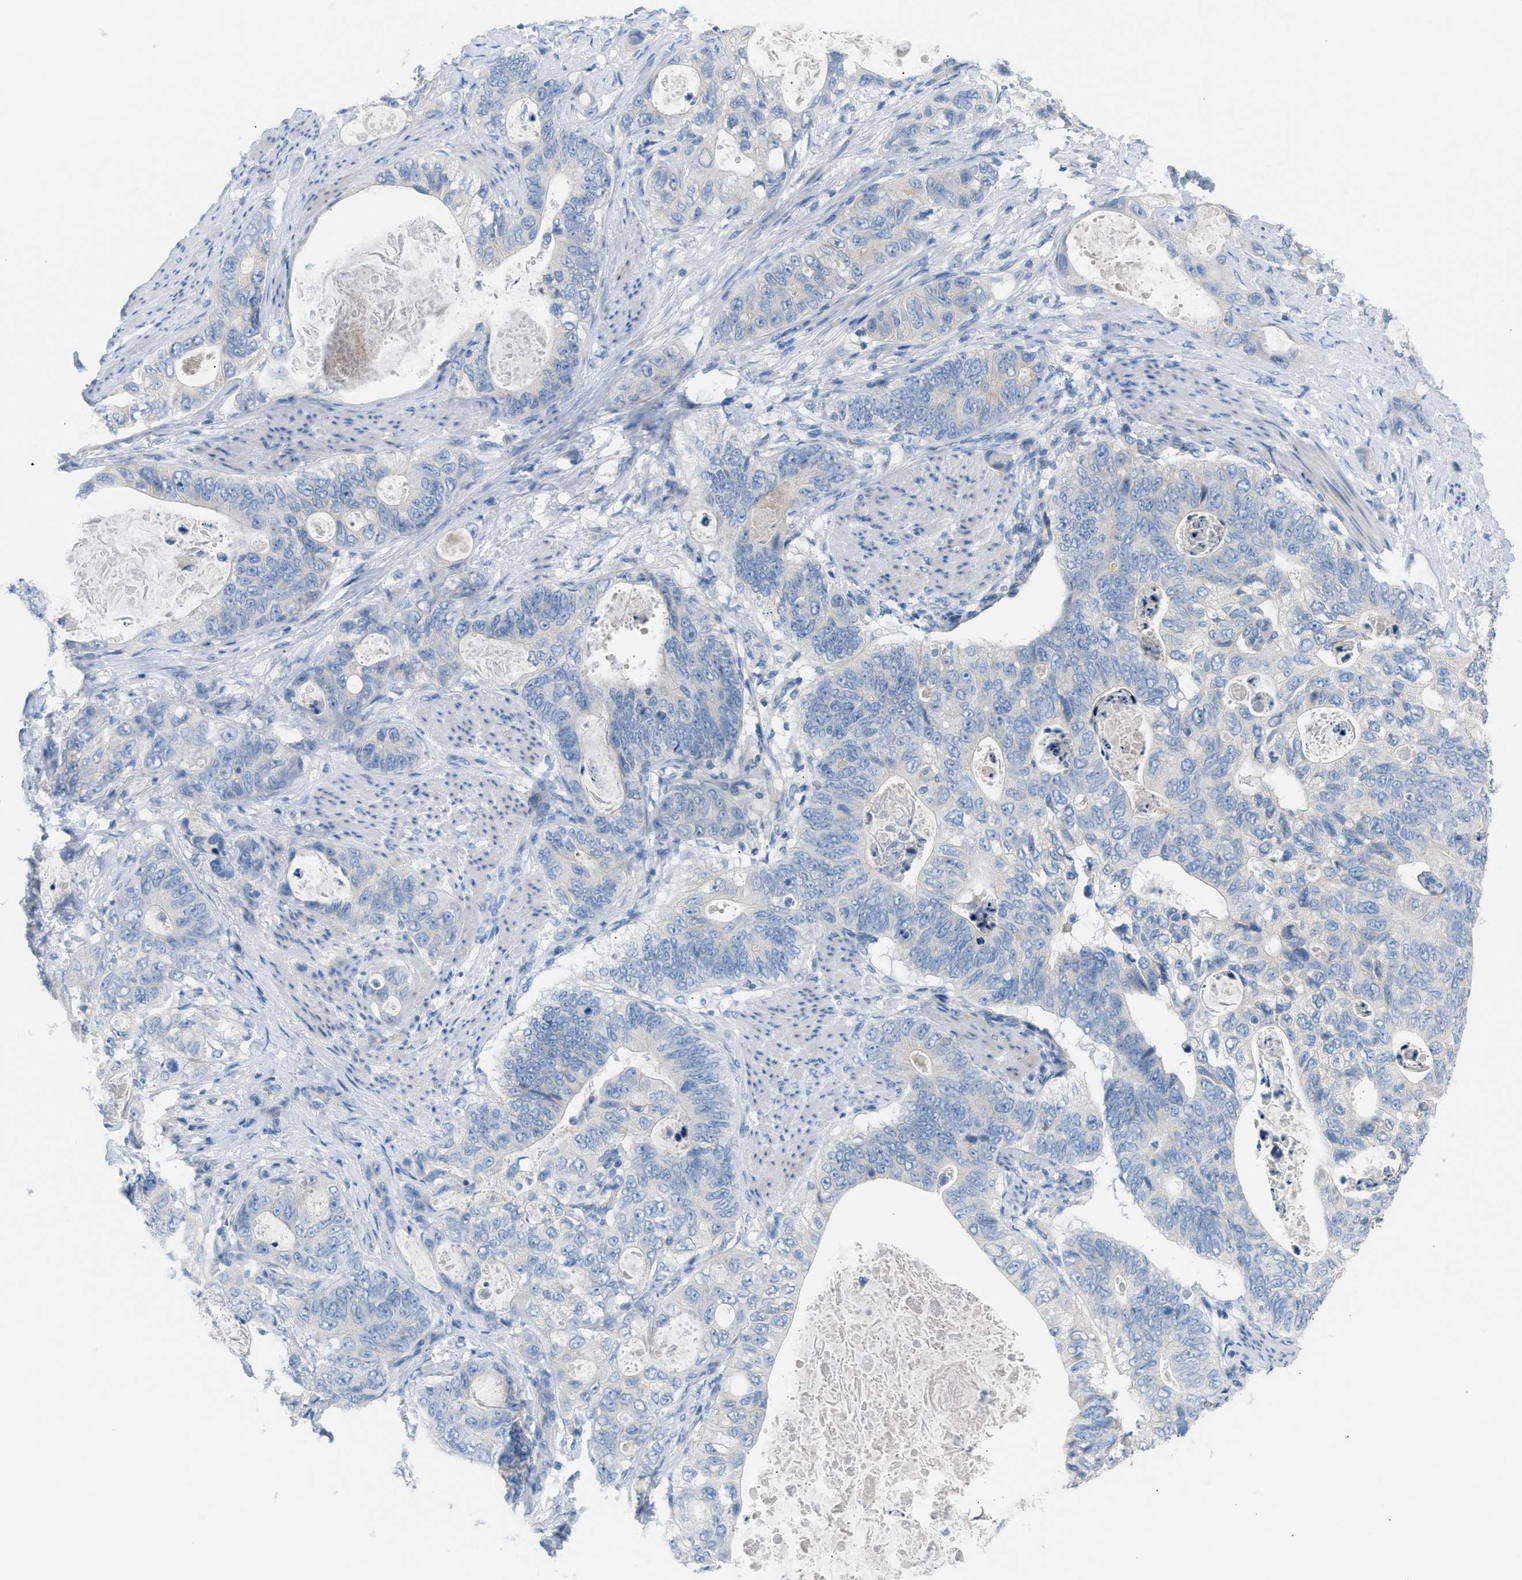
{"staining": {"intensity": "negative", "quantity": "none", "location": "none"}, "tissue": "stomach cancer", "cell_type": "Tumor cells", "image_type": "cancer", "snomed": [{"axis": "morphology", "description": "Normal tissue, NOS"}, {"axis": "morphology", "description": "Adenocarcinoma, NOS"}, {"axis": "topography", "description": "Stomach"}], "caption": "Protein analysis of stomach cancer displays no significant staining in tumor cells.", "gene": "ERBB2", "patient": {"sex": "female", "age": 89}}